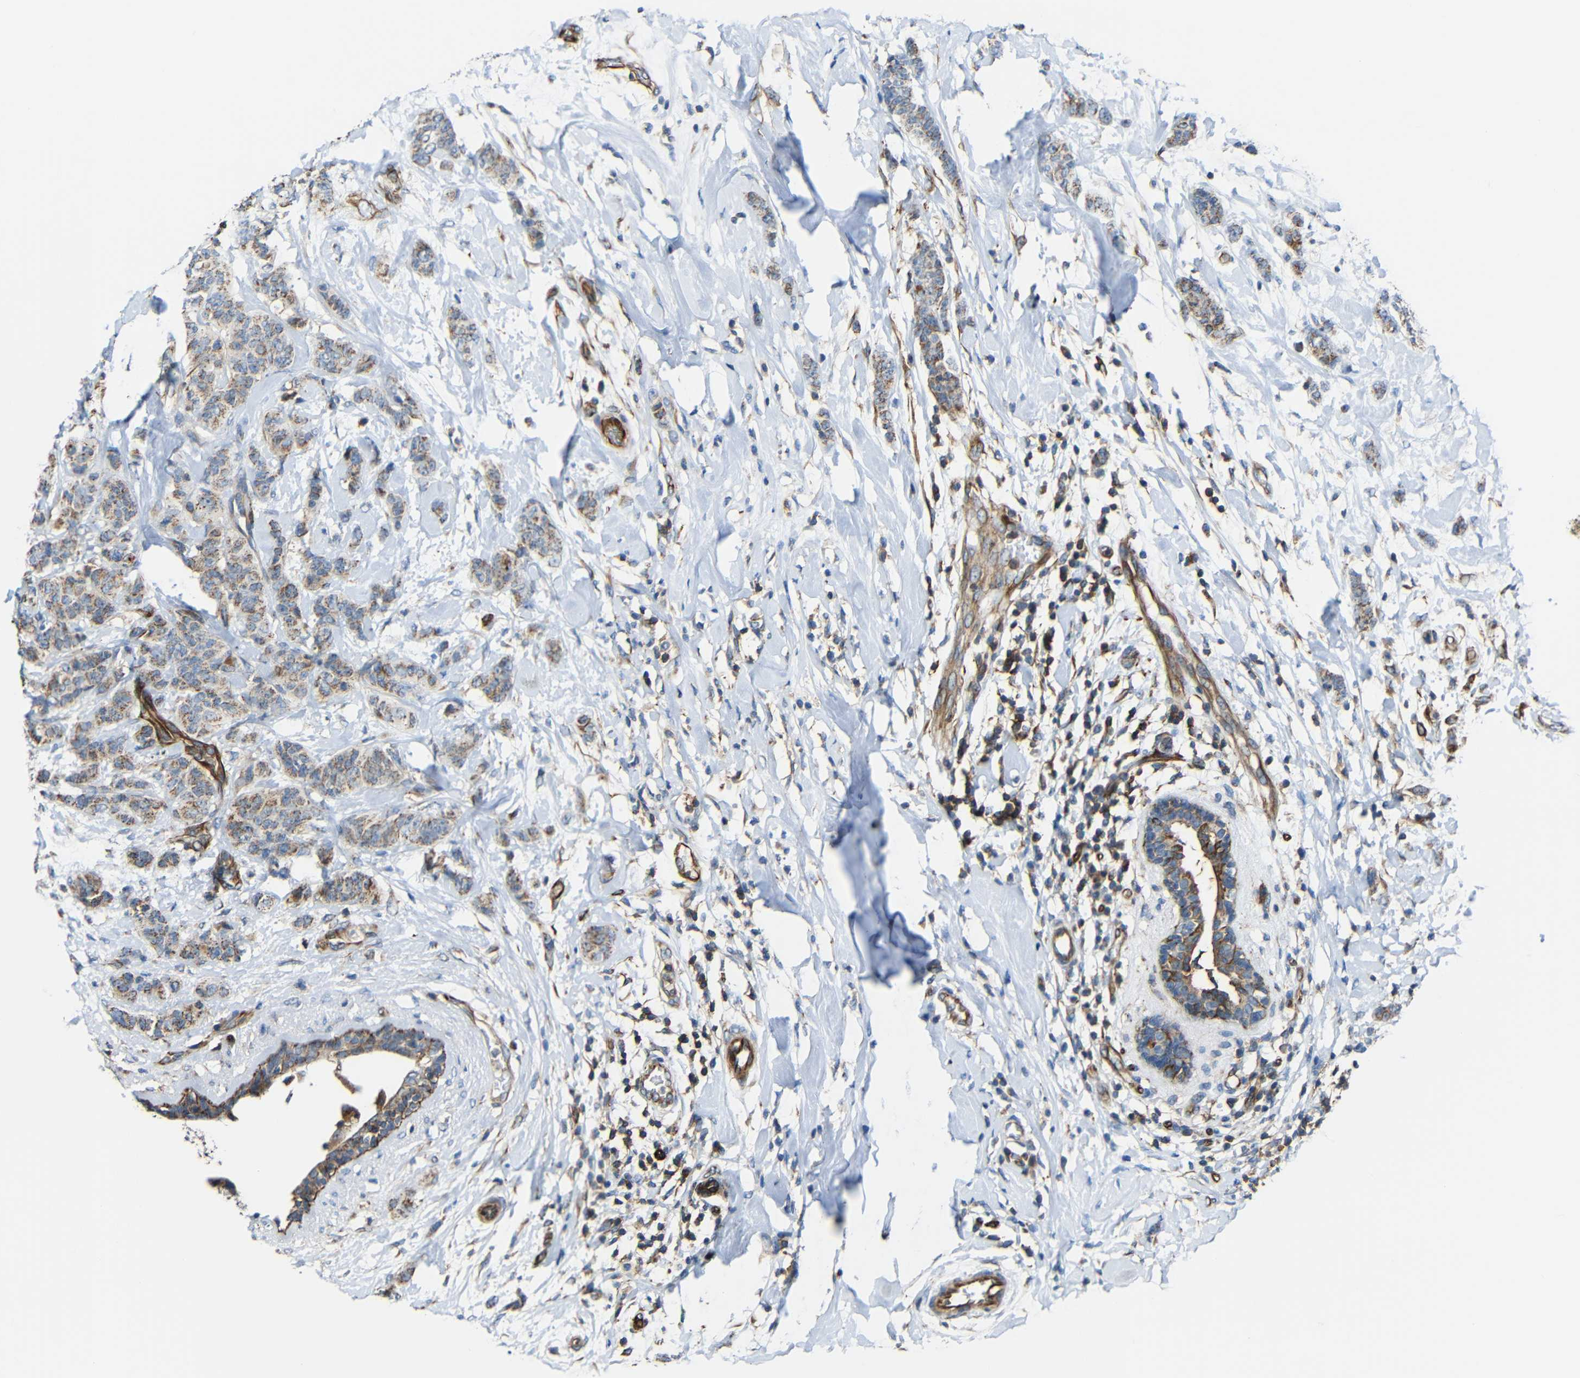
{"staining": {"intensity": "moderate", "quantity": ">75%", "location": "cytoplasmic/membranous"}, "tissue": "breast cancer", "cell_type": "Tumor cells", "image_type": "cancer", "snomed": [{"axis": "morphology", "description": "Normal tissue, NOS"}, {"axis": "morphology", "description": "Duct carcinoma"}, {"axis": "topography", "description": "Breast"}], "caption": "A histopathology image of human breast invasive ductal carcinoma stained for a protein displays moderate cytoplasmic/membranous brown staining in tumor cells. Using DAB (3,3'-diaminobenzidine) (brown) and hematoxylin (blue) stains, captured at high magnification using brightfield microscopy.", "gene": "IGSF10", "patient": {"sex": "female", "age": 40}}